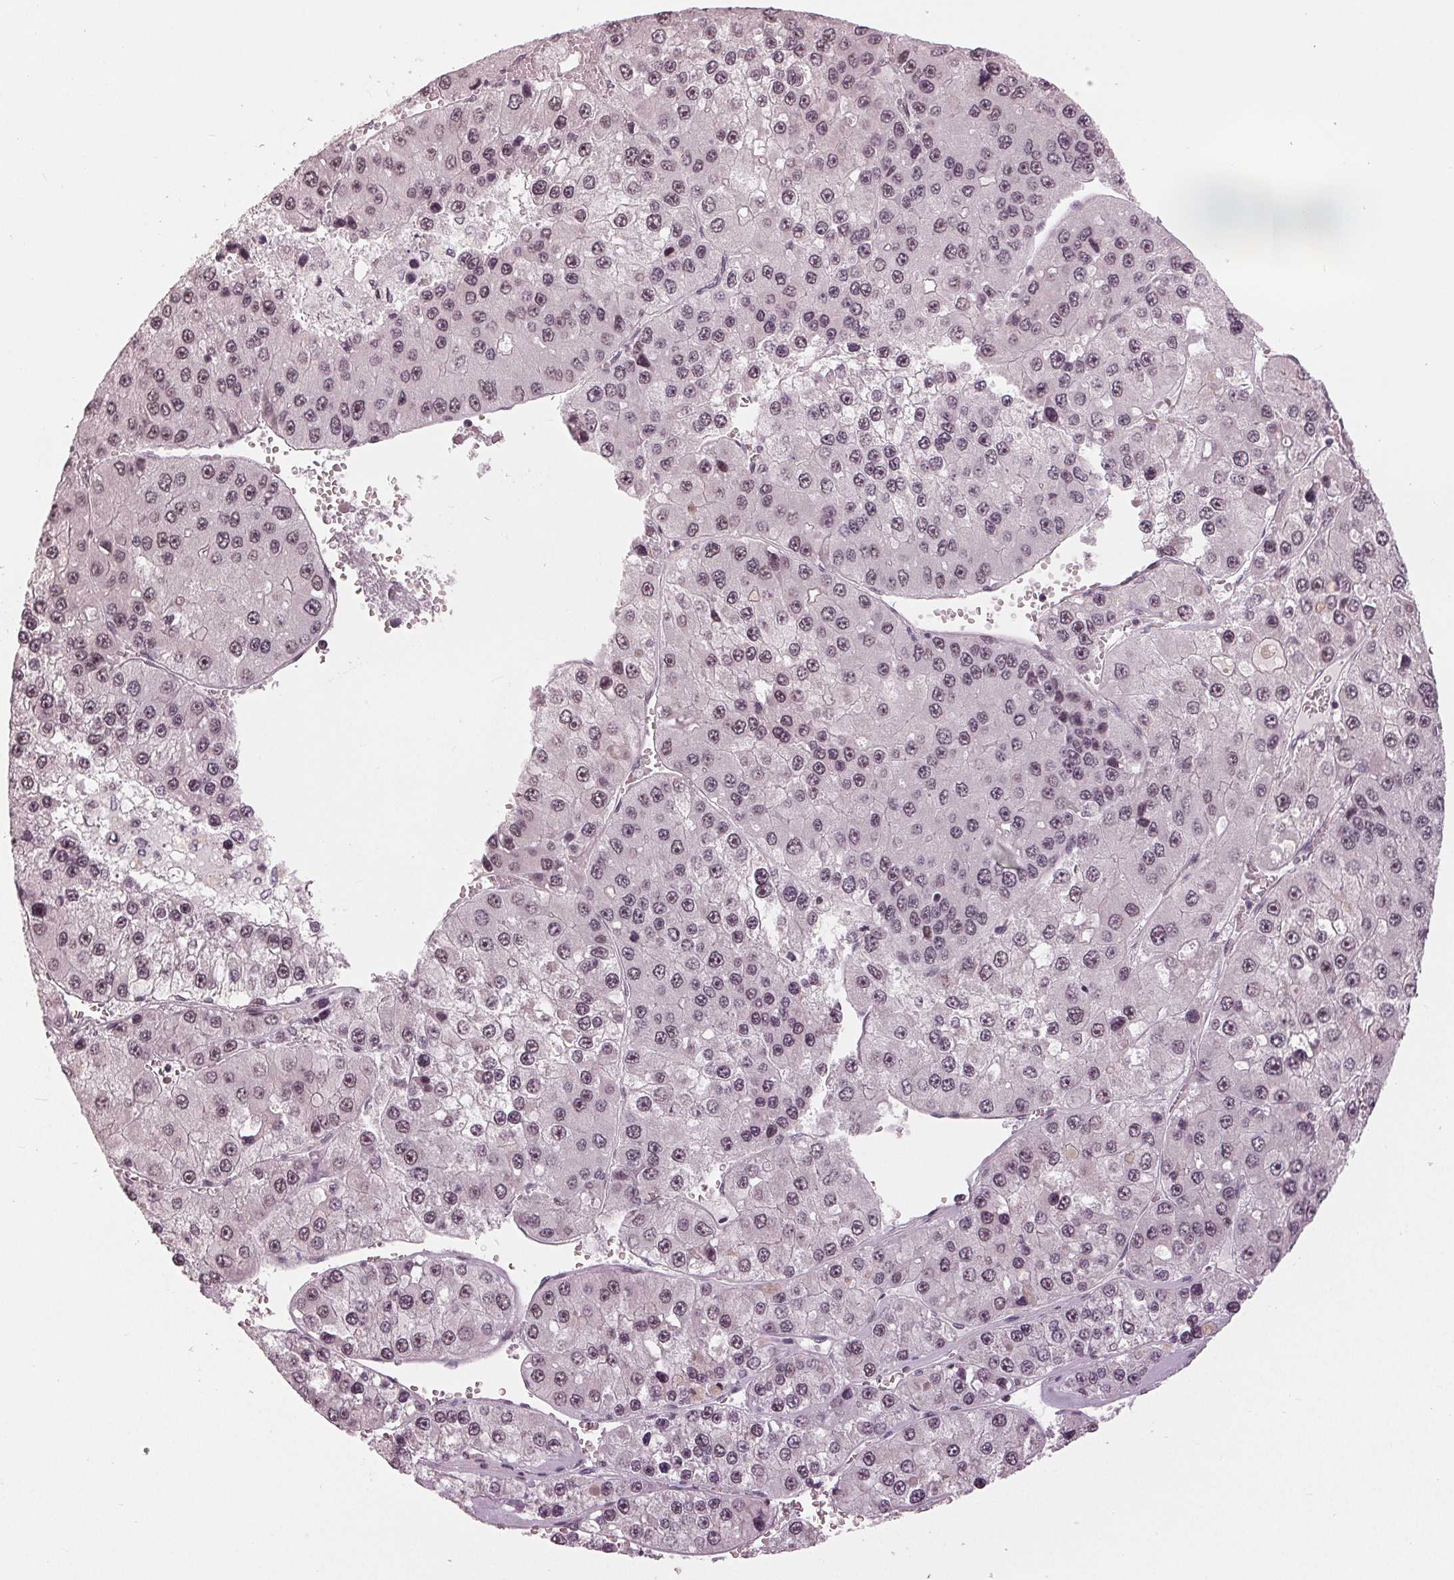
{"staining": {"intensity": "weak", "quantity": "<25%", "location": "nuclear"}, "tissue": "liver cancer", "cell_type": "Tumor cells", "image_type": "cancer", "snomed": [{"axis": "morphology", "description": "Carcinoma, Hepatocellular, NOS"}, {"axis": "topography", "description": "Liver"}], "caption": "A histopathology image of human liver hepatocellular carcinoma is negative for staining in tumor cells.", "gene": "ADPRHL1", "patient": {"sex": "female", "age": 73}}